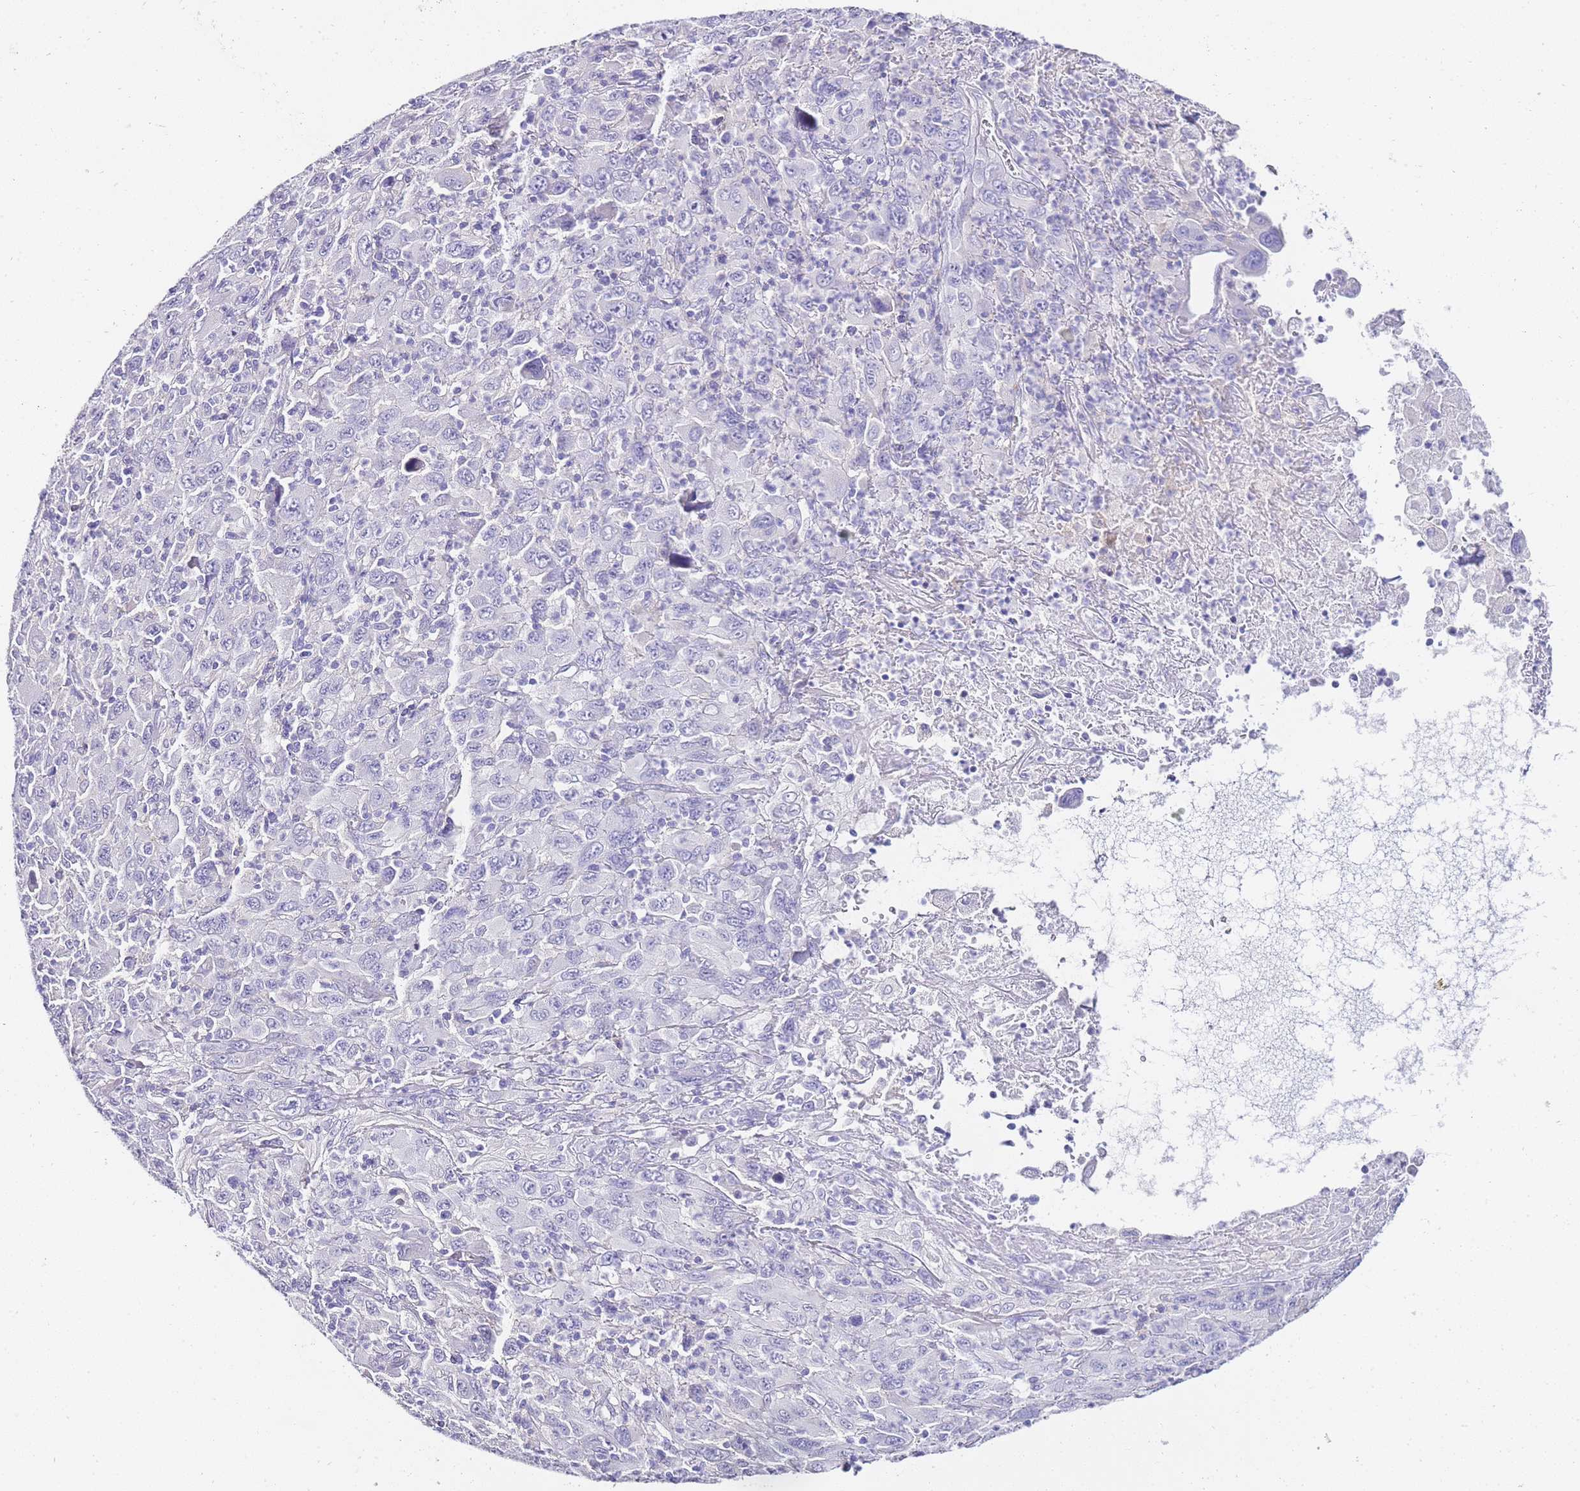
{"staining": {"intensity": "negative", "quantity": "none", "location": "none"}, "tissue": "melanoma", "cell_type": "Tumor cells", "image_type": "cancer", "snomed": [{"axis": "morphology", "description": "Malignant melanoma, Metastatic site"}, {"axis": "topography", "description": "Skin"}], "caption": "This is an immunohistochemistry (IHC) micrograph of melanoma. There is no staining in tumor cells.", "gene": "DPP4", "patient": {"sex": "female", "age": 56}}